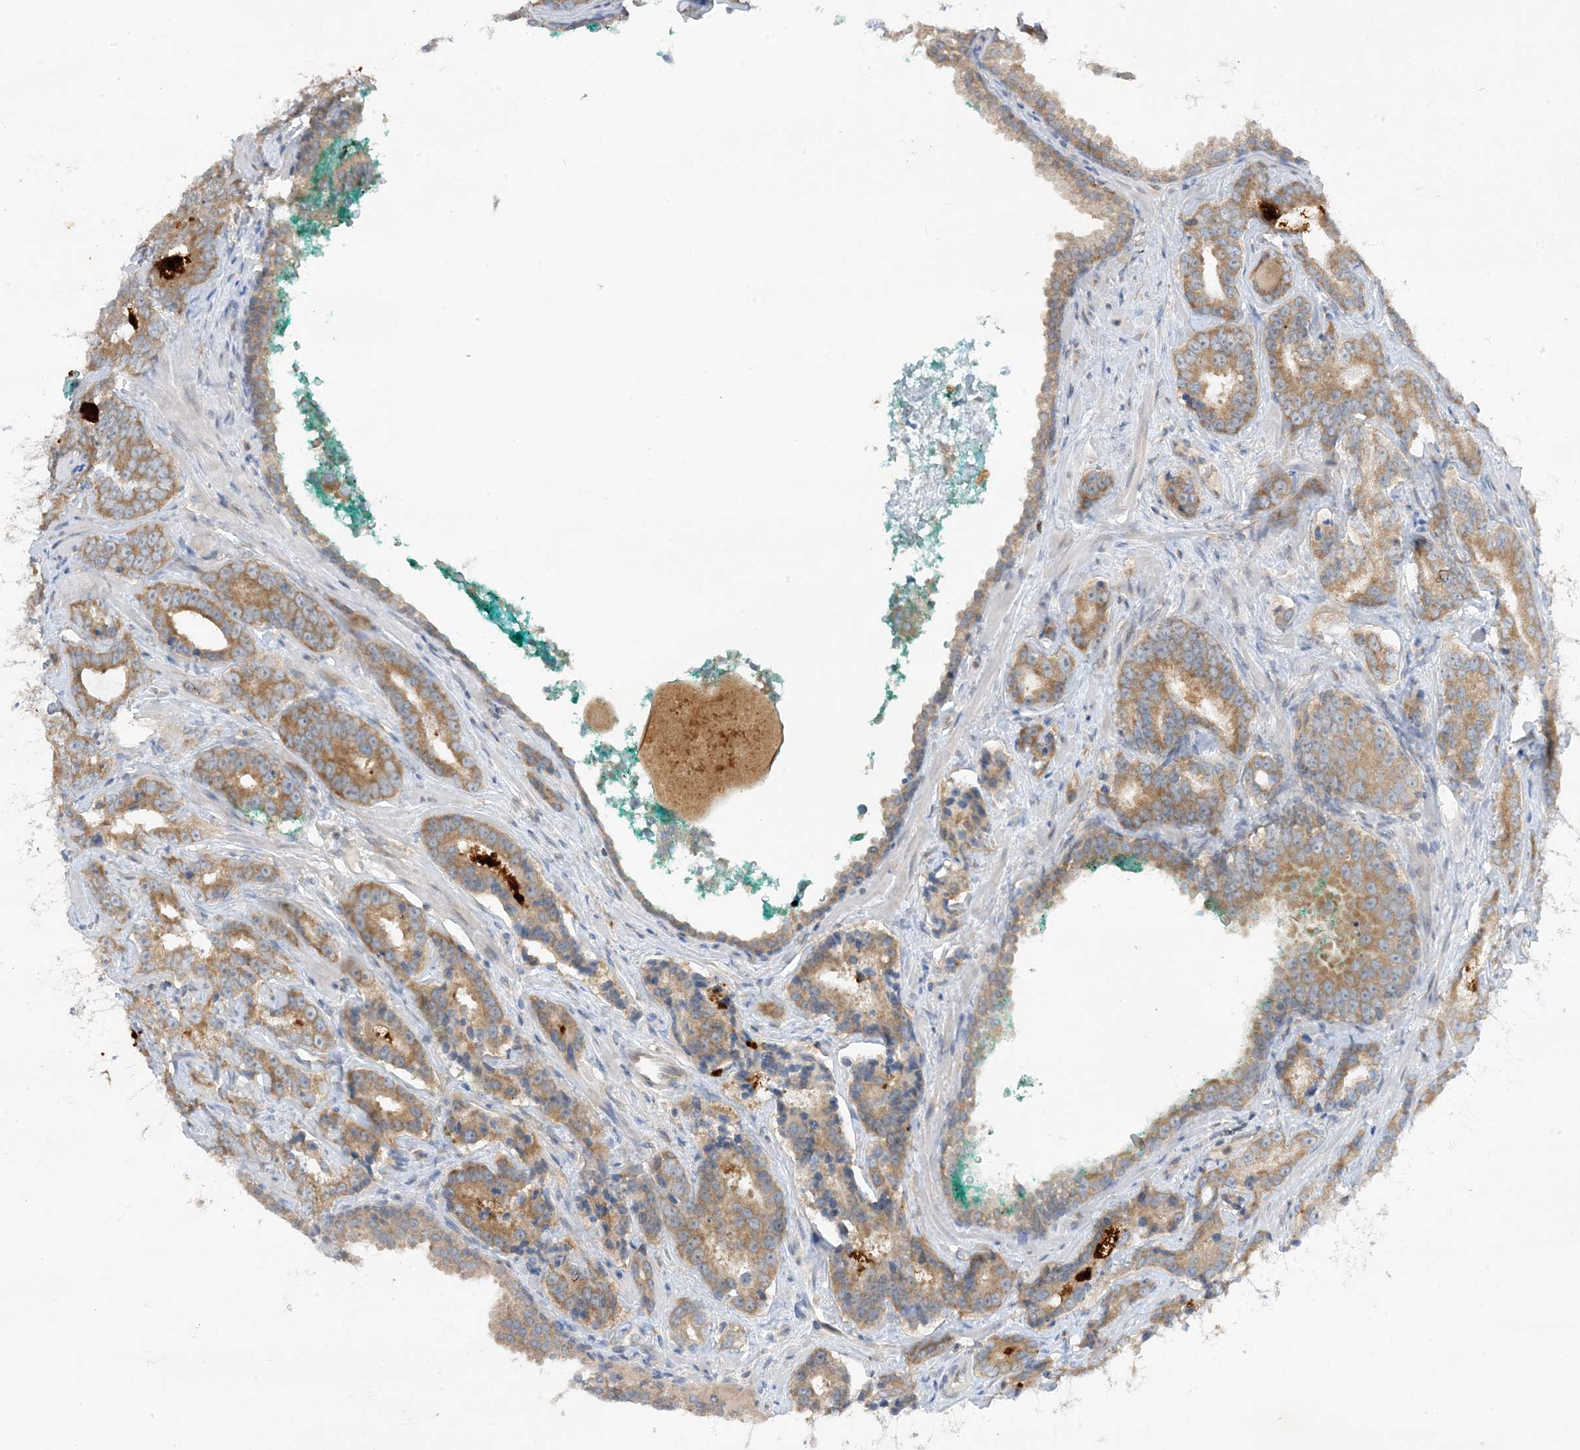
{"staining": {"intensity": "moderate", "quantity": ">75%", "location": "cytoplasmic/membranous"}, "tissue": "prostate cancer", "cell_type": "Tumor cells", "image_type": "cancer", "snomed": [{"axis": "morphology", "description": "Adenocarcinoma, High grade"}, {"axis": "topography", "description": "Prostate"}], "caption": "This is a photomicrograph of IHC staining of prostate cancer, which shows moderate expression in the cytoplasmic/membranous of tumor cells.", "gene": "RPP40", "patient": {"sex": "male", "age": 62}}